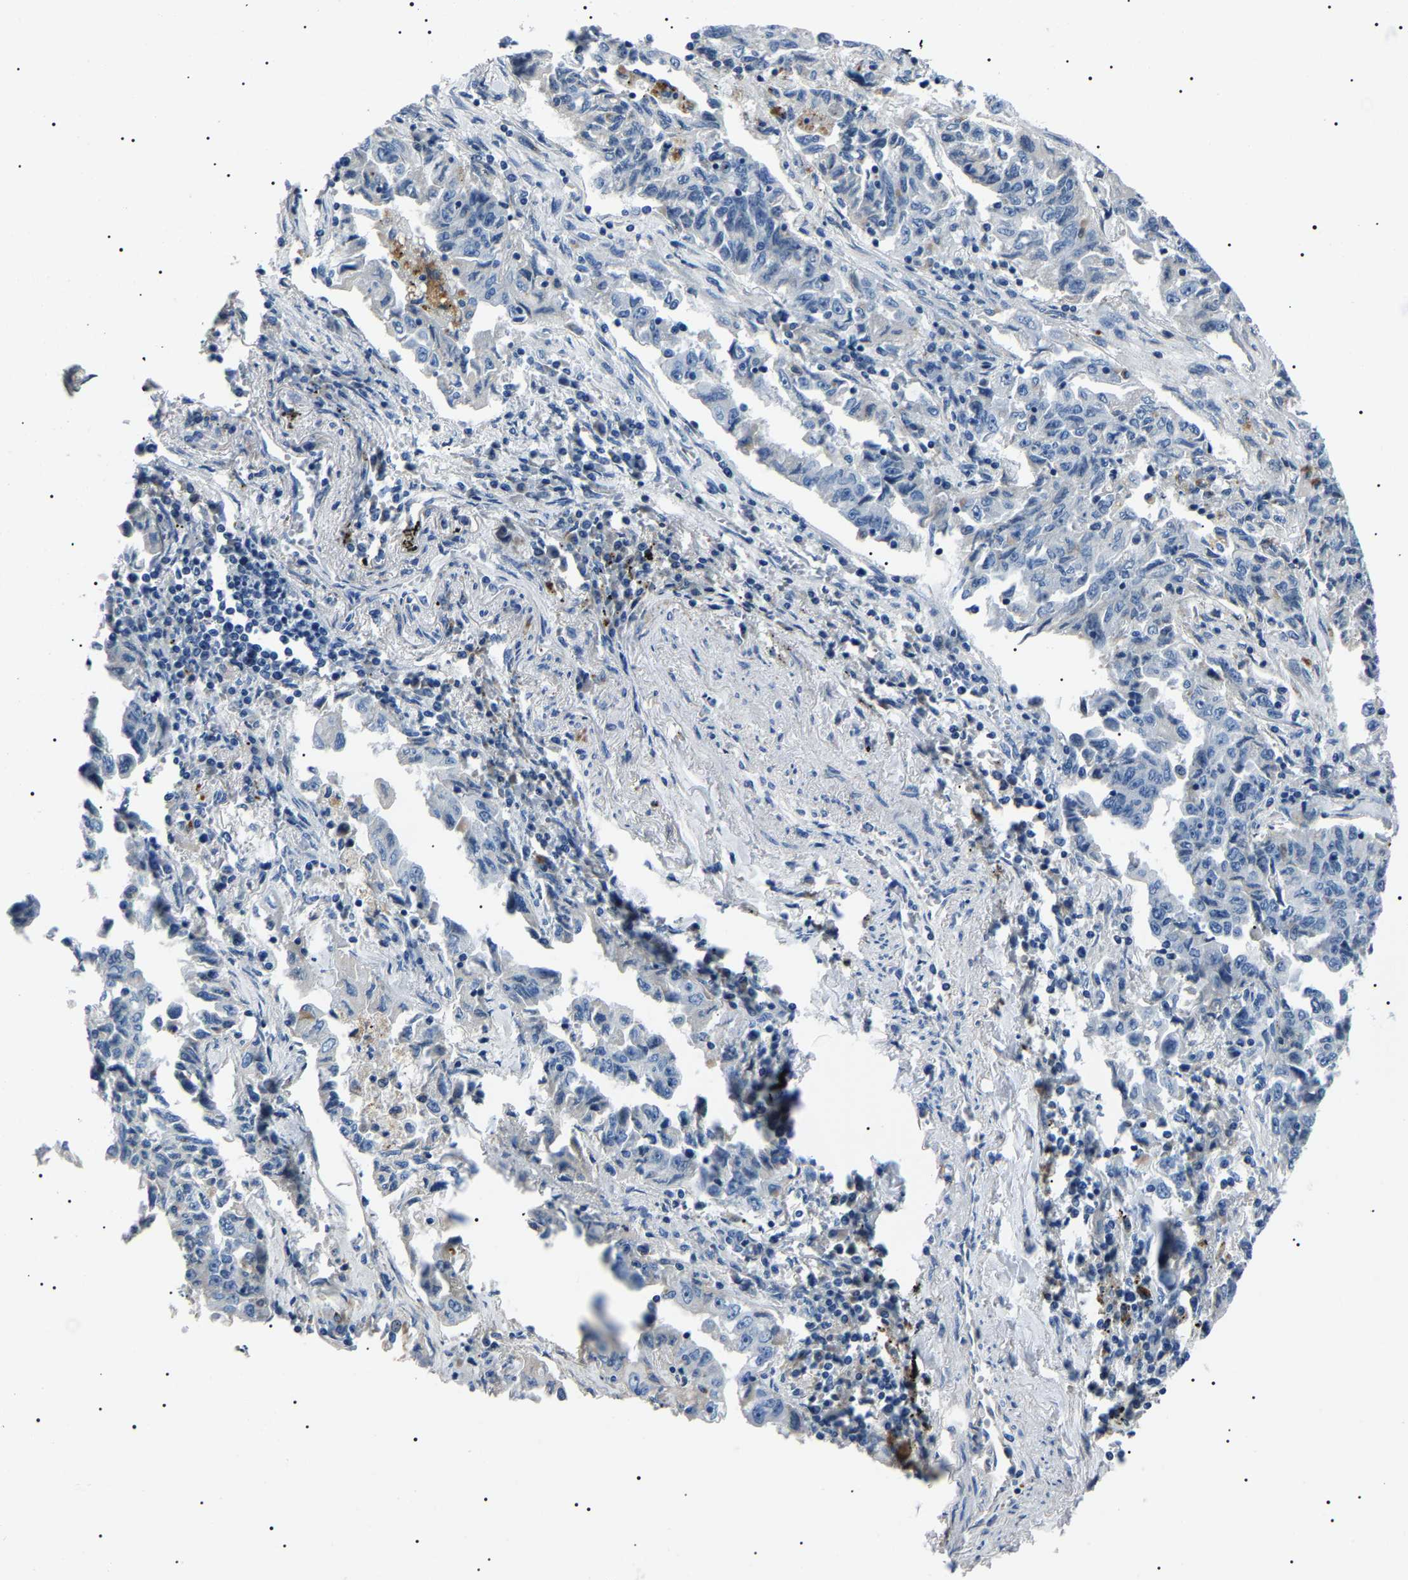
{"staining": {"intensity": "negative", "quantity": "none", "location": "none"}, "tissue": "lung cancer", "cell_type": "Tumor cells", "image_type": "cancer", "snomed": [{"axis": "morphology", "description": "Adenocarcinoma, NOS"}, {"axis": "topography", "description": "Lung"}], "caption": "Immunohistochemistry of adenocarcinoma (lung) demonstrates no positivity in tumor cells.", "gene": "KLK15", "patient": {"sex": "female", "age": 51}}